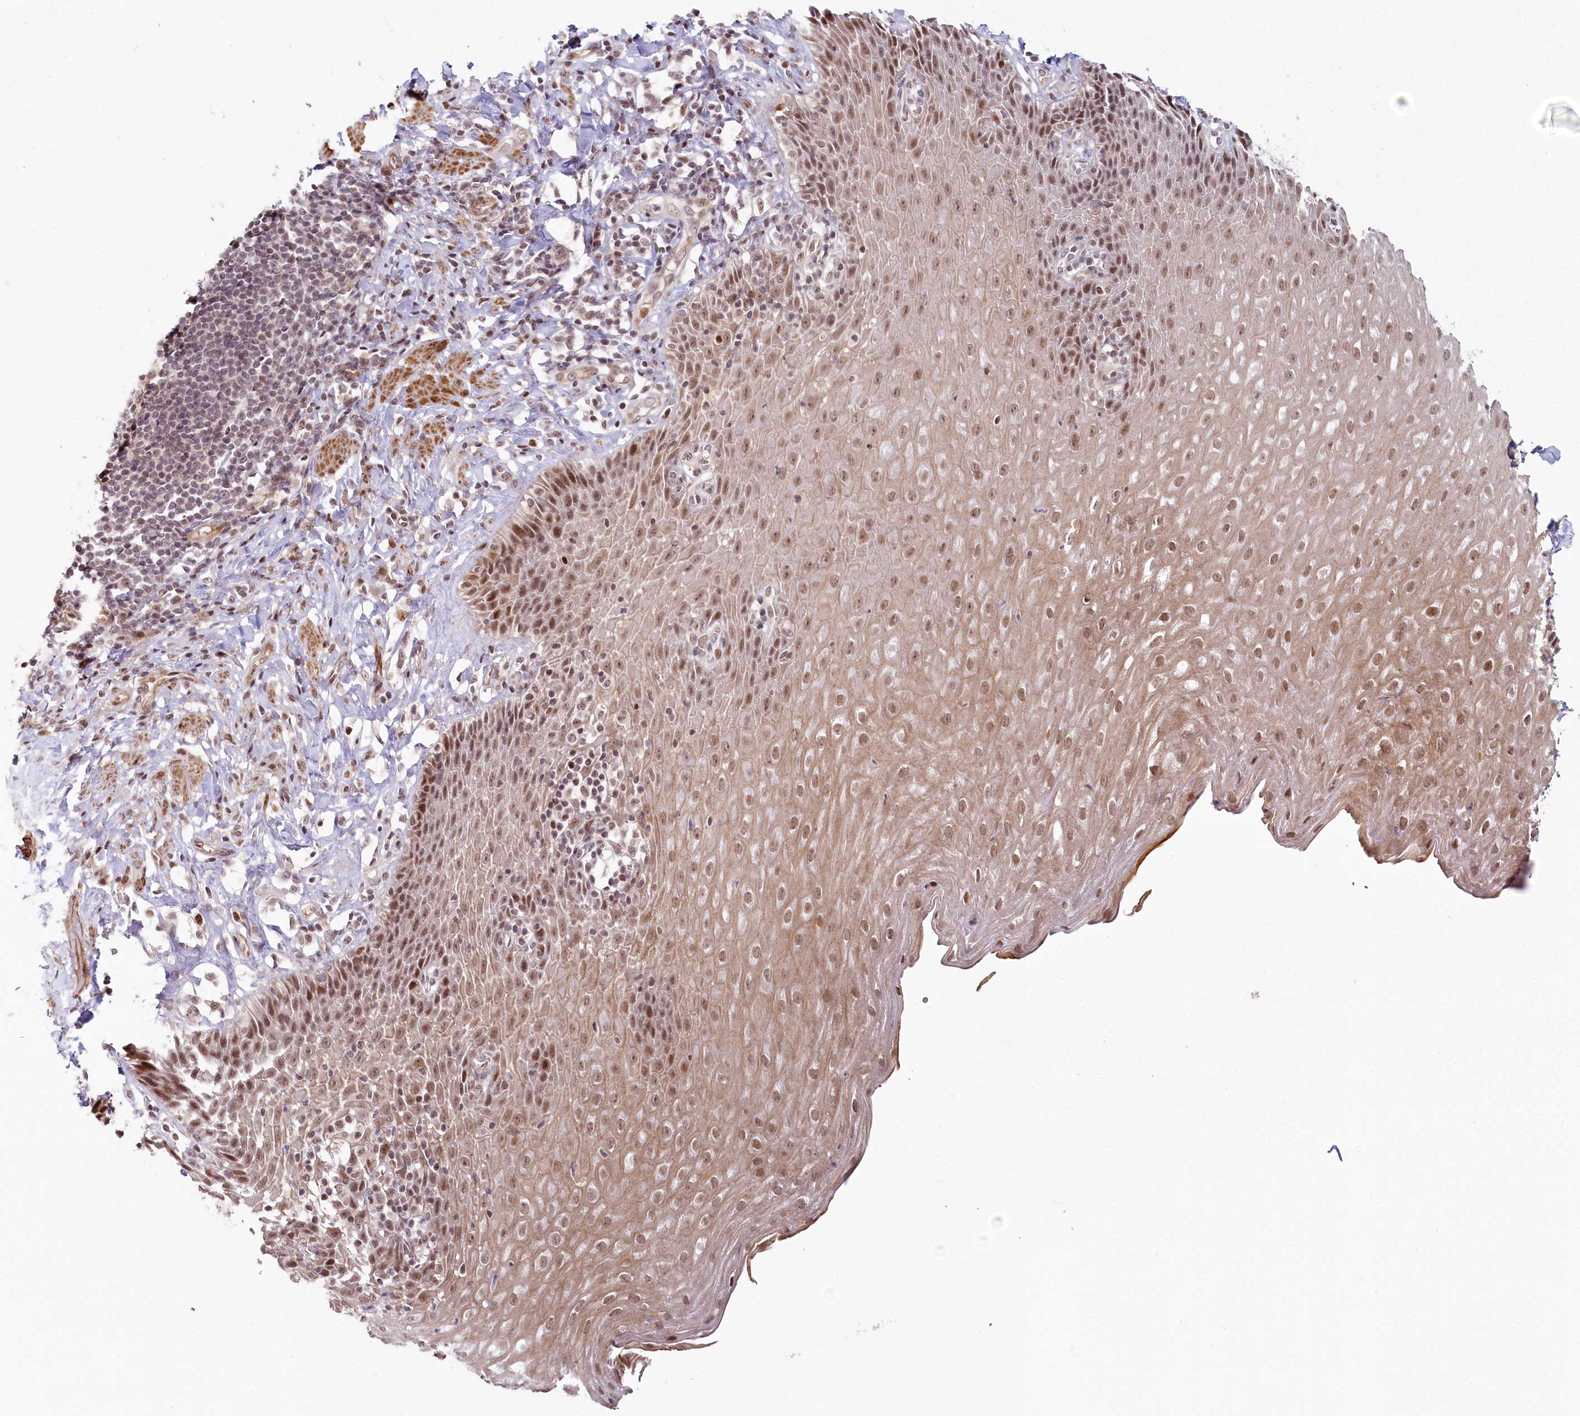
{"staining": {"intensity": "moderate", "quantity": ">75%", "location": "cytoplasmic/membranous,nuclear"}, "tissue": "esophagus", "cell_type": "Squamous epithelial cells", "image_type": "normal", "snomed": [{"axis": "morphology", "description": "Normal tissue, NOS"}, {"axis": "topography", "description": "Esophagus"}], "caption": "Immunohistochemistry (IHC) staining of benign esophagus, which exhibits medium levels of moderate cytoplasmic/membranous,nuclear positivity in about >75% of squamous epithelial cells indicating moderate cytoplasmic/membranous,nuclear protein staining. The staining was performed using DAB (brown) for protein detection and nuclei were counterstained in hematoxylin (blue).", "gene": "FAM204A", "patient": {"sex": "female", "age": 61}}